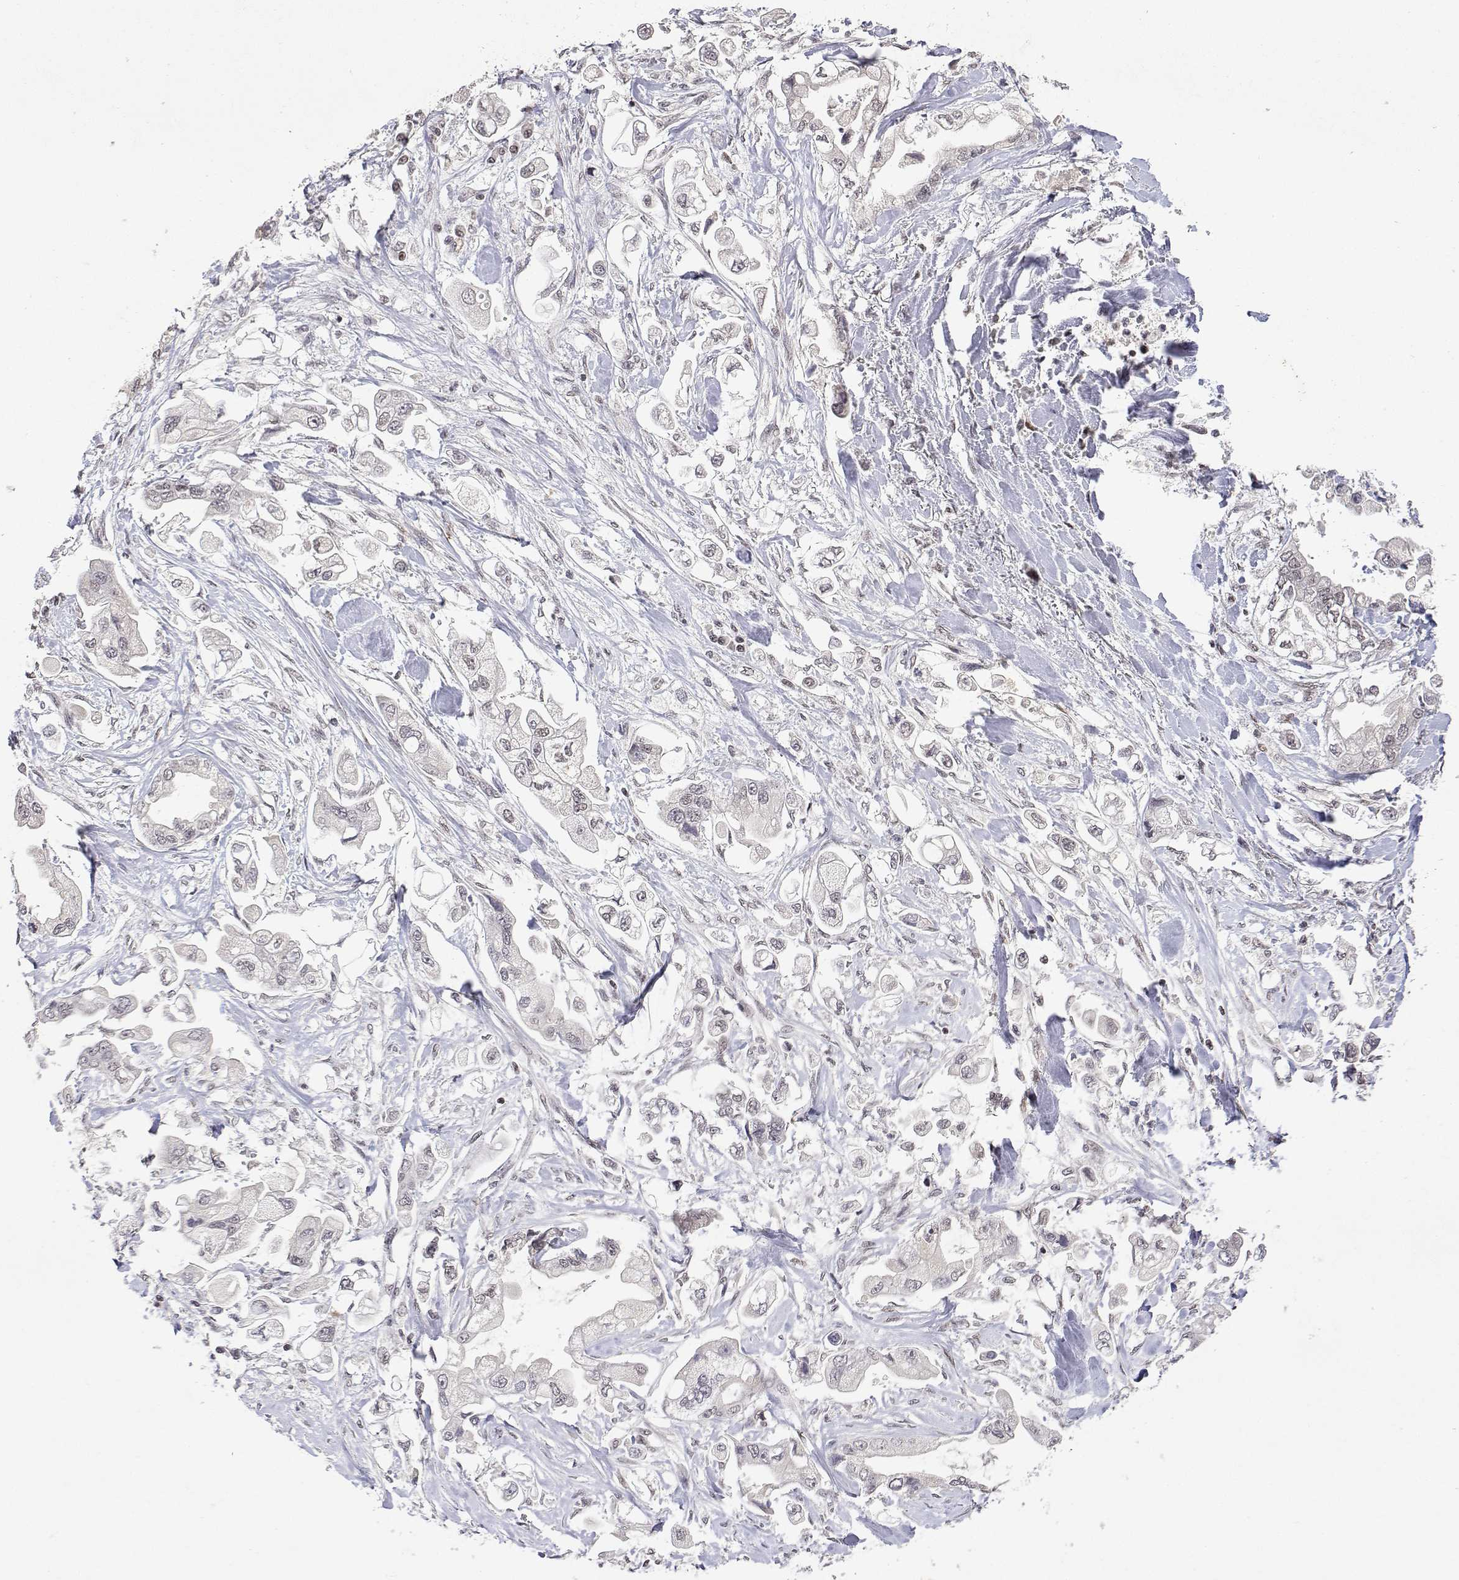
{"staining": {"intensity": "negative", "quantity": "none", "location": "none"}, "tissue": "stomach cancer", "cell_type": "Tumor cells", "image_type": "cancer", "snomed": [{"axis": "morphology", "description": "Adenocarcinoma, NOS"}, {"axis": "topography", "description": "Stomach"}], "caption": "High magnification brightfield microscopy of stomach cancer stained with DAB (3,3'-diaminobenzidine) (brown) and counterstained with hematoxylin (blue): tumor cells show no significant expression.", "gene": "XPC", "patient": {"sex": "male", "age": 62}}